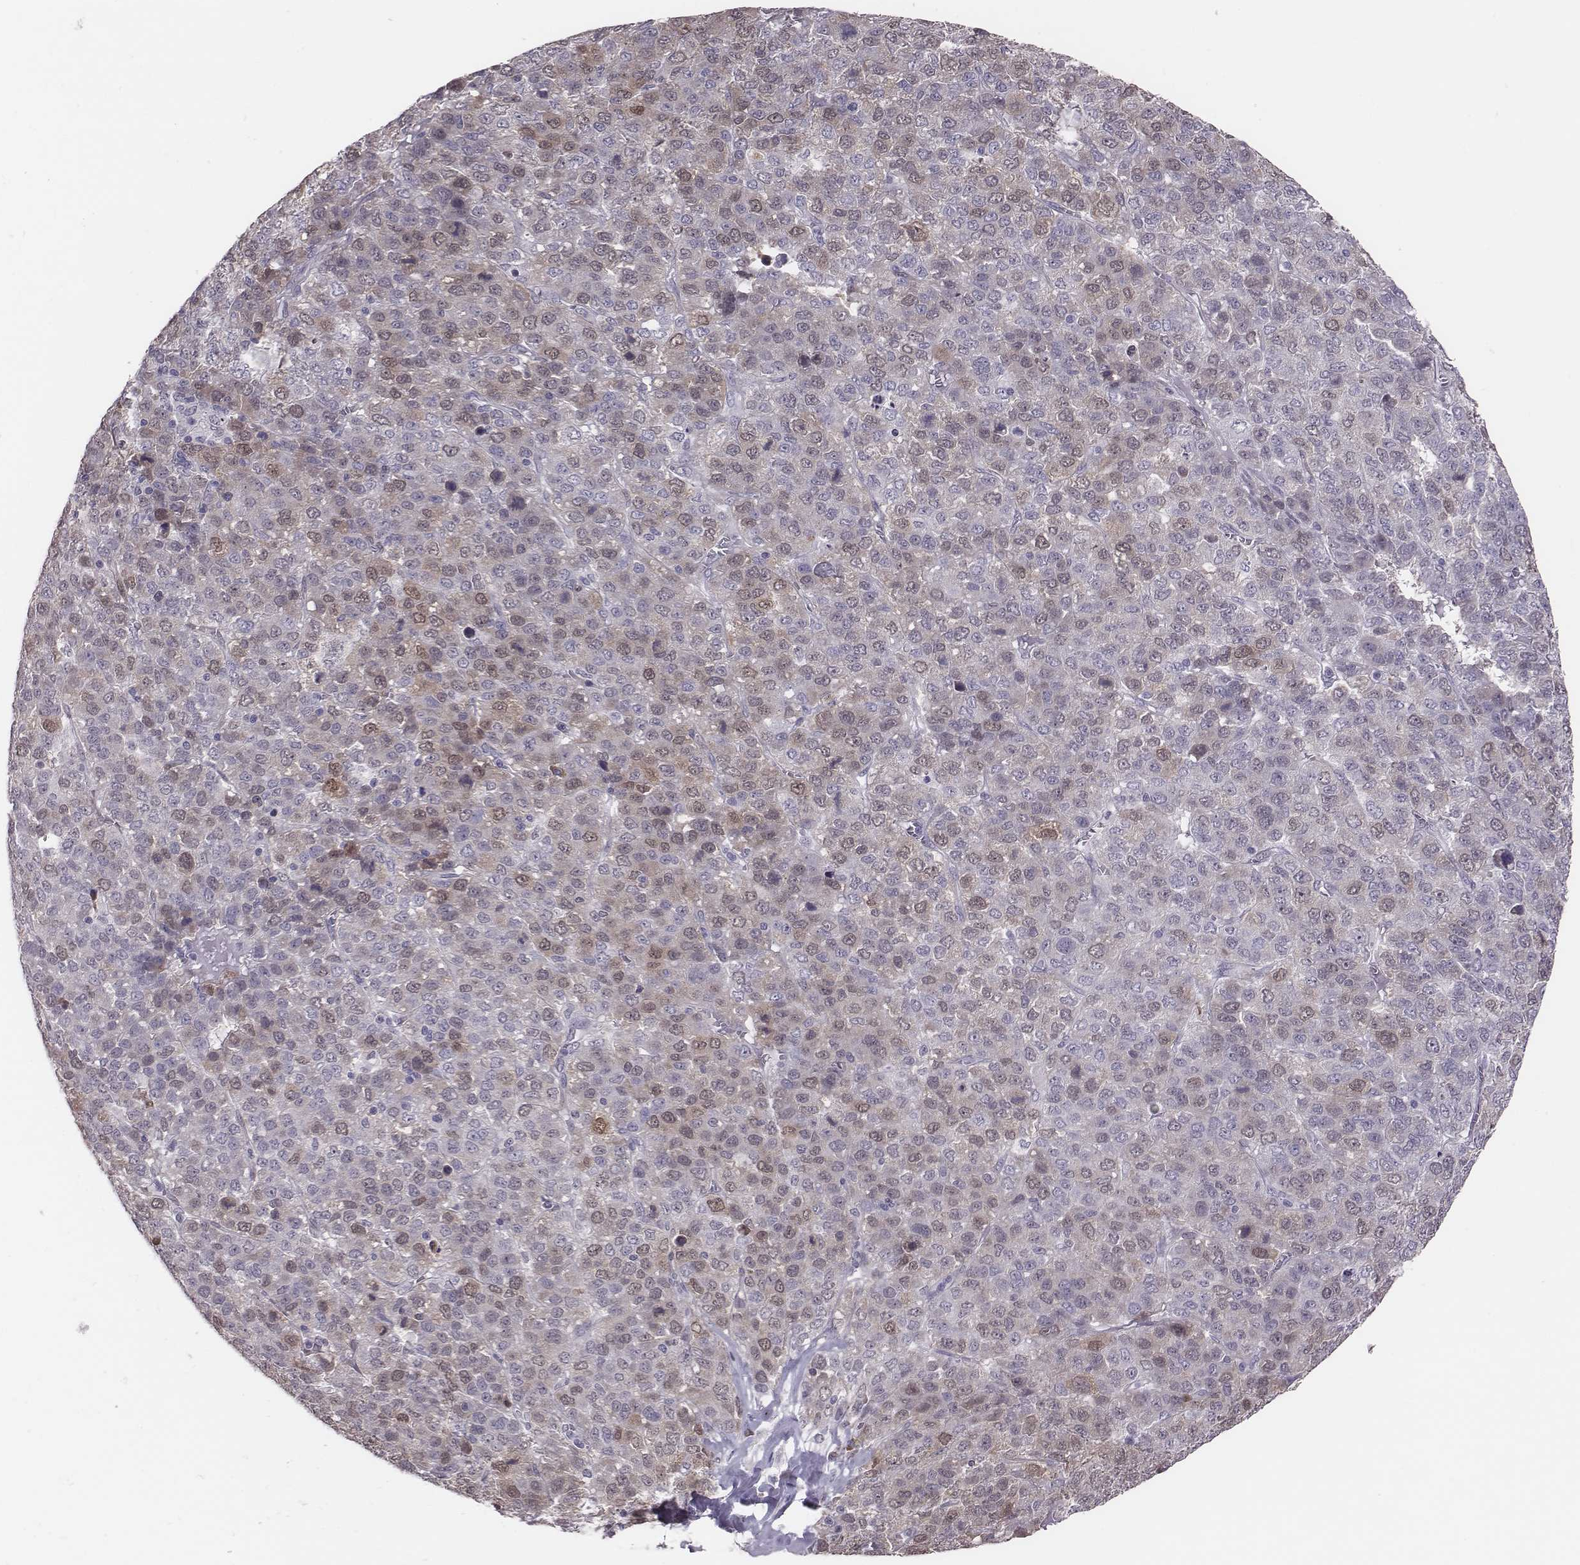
{"staining": {"intensity": "moderate", "quantity": "<25%", "location": "cytoplasmic/membranous,nuclear"}, "tissue": "liver cancer", "cell_type": "Tumor cells", "image_type": "cancer", "snomed": [{"axis": "morphology", "description": "Carcinoma, Hepatocellular, NOS"}, {"axis": "topography", "description": "Liver"}], "caption": "Immunohistochemistry of hepatocellular carcinoma (liver) exhibits low levels of moderate cytoplasmic/membranous and nuclear staining in approximately <25% of tumor cells. The staining was performed using DAB (3,3'-diaminobenzidine), with brown indicating positive protein expression. Nuclei are stained blue with hematoxylin.", "gene": "PBK", "patient": {"sex": "male", "age": 69}}